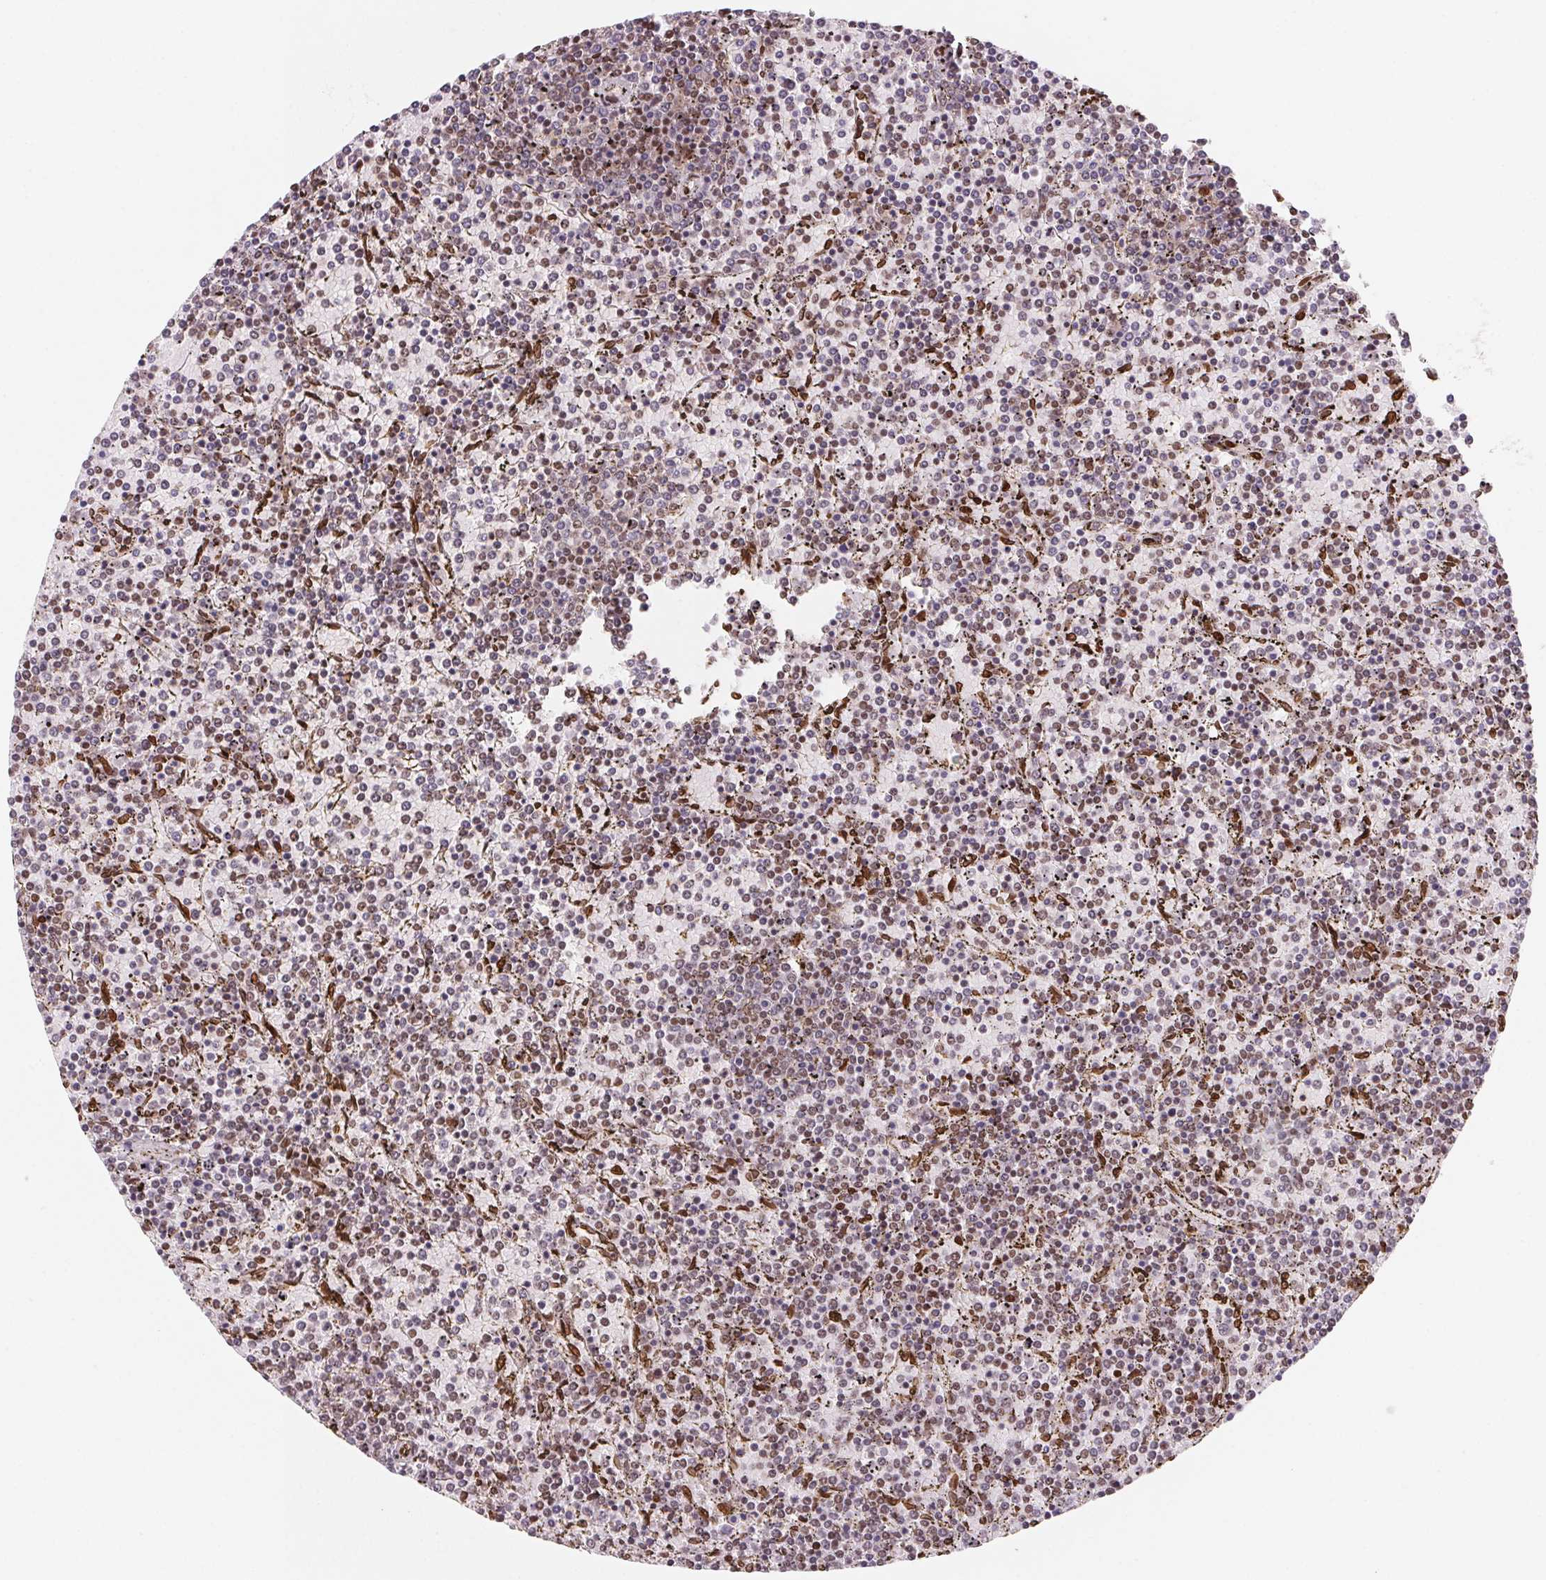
{"staining": {"intensity": "weak", "quantity": "<25%", "location": "nuclear"}, "tissue": "lymphoma", "cell_type": "Tumor cells", "image_type": "cancer", "snomed": [{"axis": "morphology", "description": "Malignant lymphoma, non-Hodgkin's type, Low grade"}, {"axis": "topography", "description": "Spleen"}], "caption": "An IHC micrograph of lymphoma is shown. There is no staining in tumor cells of lymphoma.", "gene": "SAP30BP", "patient": {"sex": "female", "age": 77}}